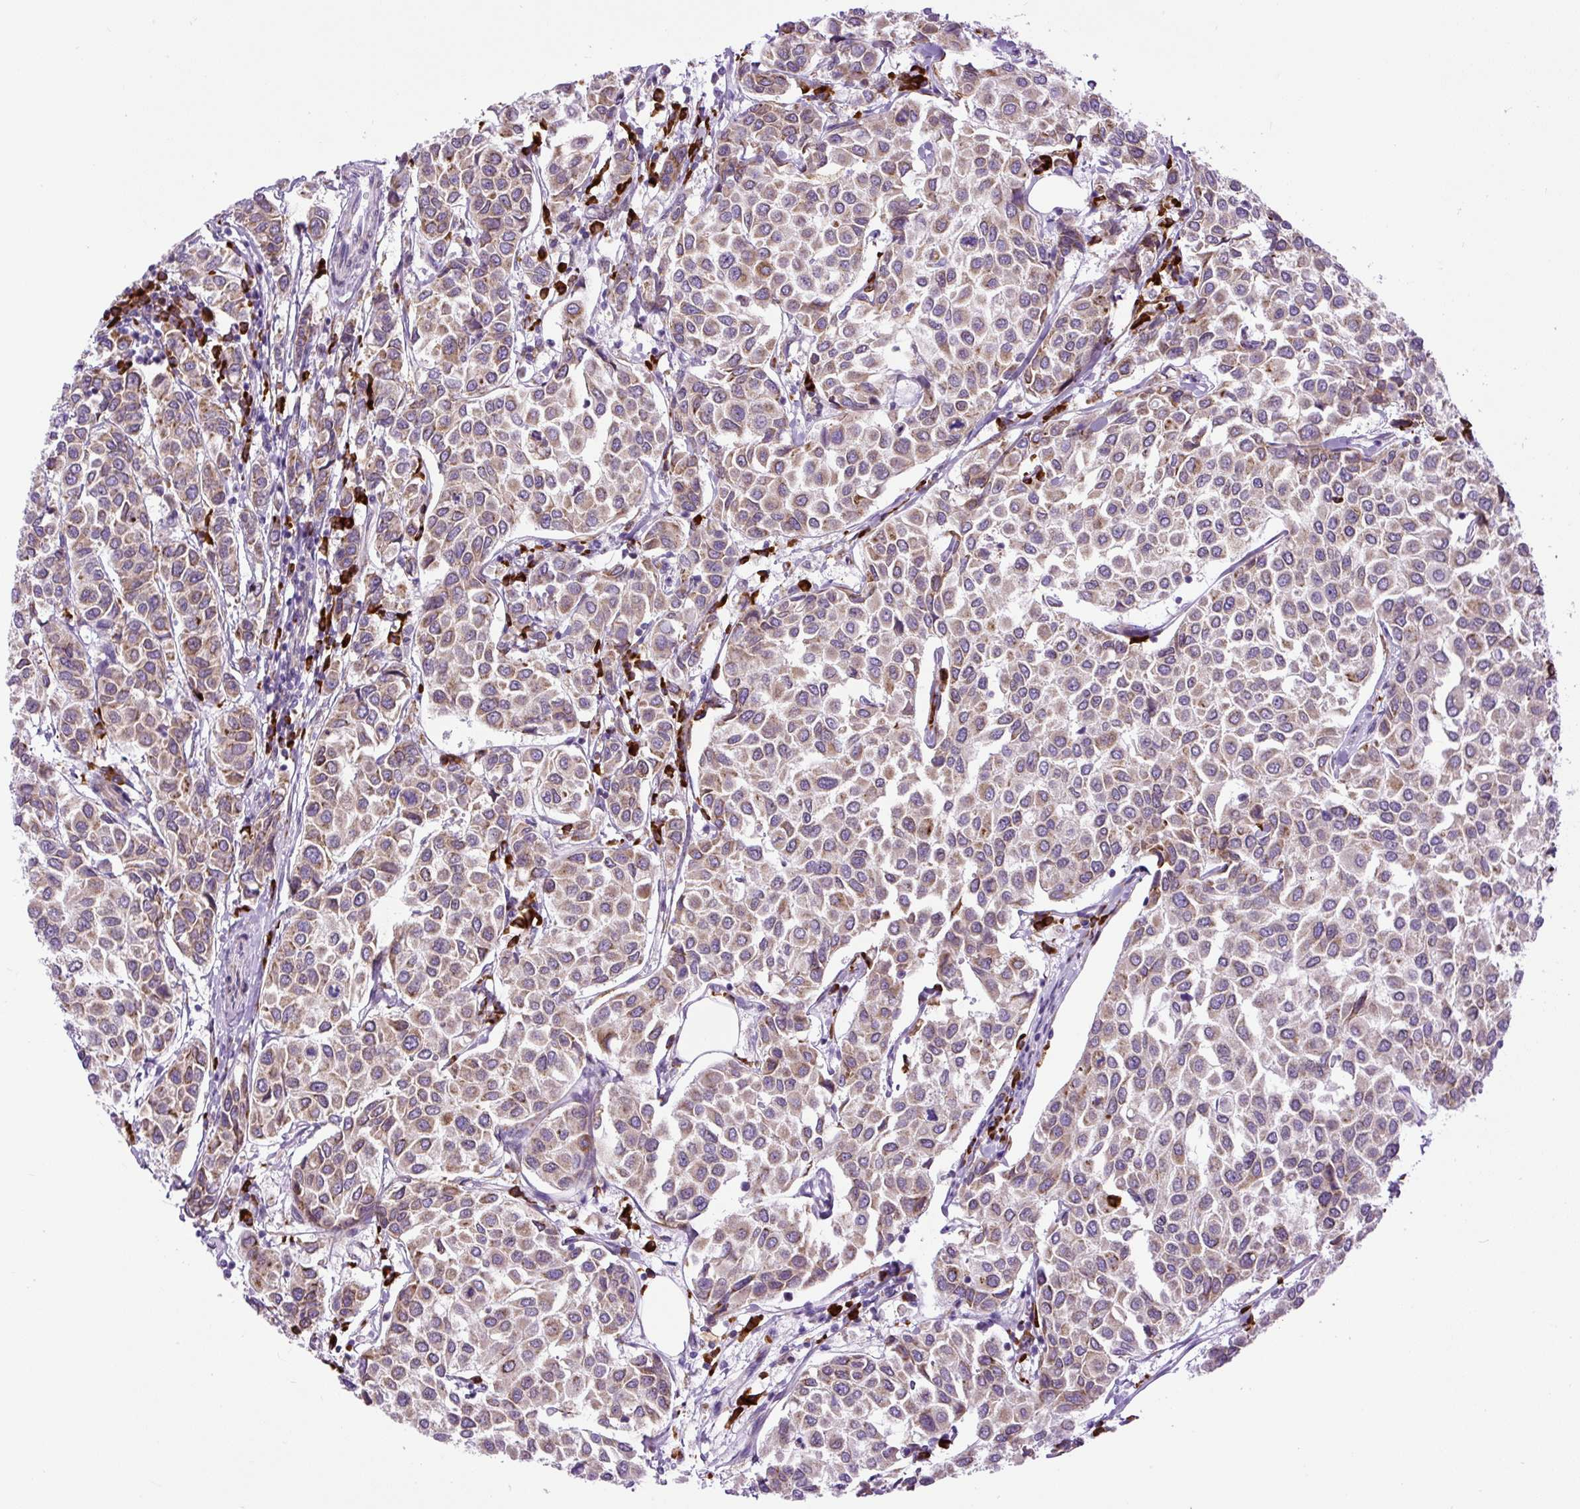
{"staining": {"intensity": "moderate", "quantity": ">75%", "location": "cytoplasmic/membranous"}, "tissue": "breast cancer", "cell_type": "Tumor cells", "image_type": "cancer", "snomed": [{"axis": "morphology", "description": "Duct carcinoma"}, {"axis": "topography", "description": "Breast"}], "caption": "Brown immunohistochemical staining in human infiltrating ductal carcinoma (breast) shows moderate cytoplasmic/membranous positivity in about >75% of tumor cells. The protein of interest is stained brown, and the nuclei are stained in blue (DAB IHC with brightfield microscopy, high magnification).", "gene": "DDOST", "patient": {"sex": "female", "age": 55}}